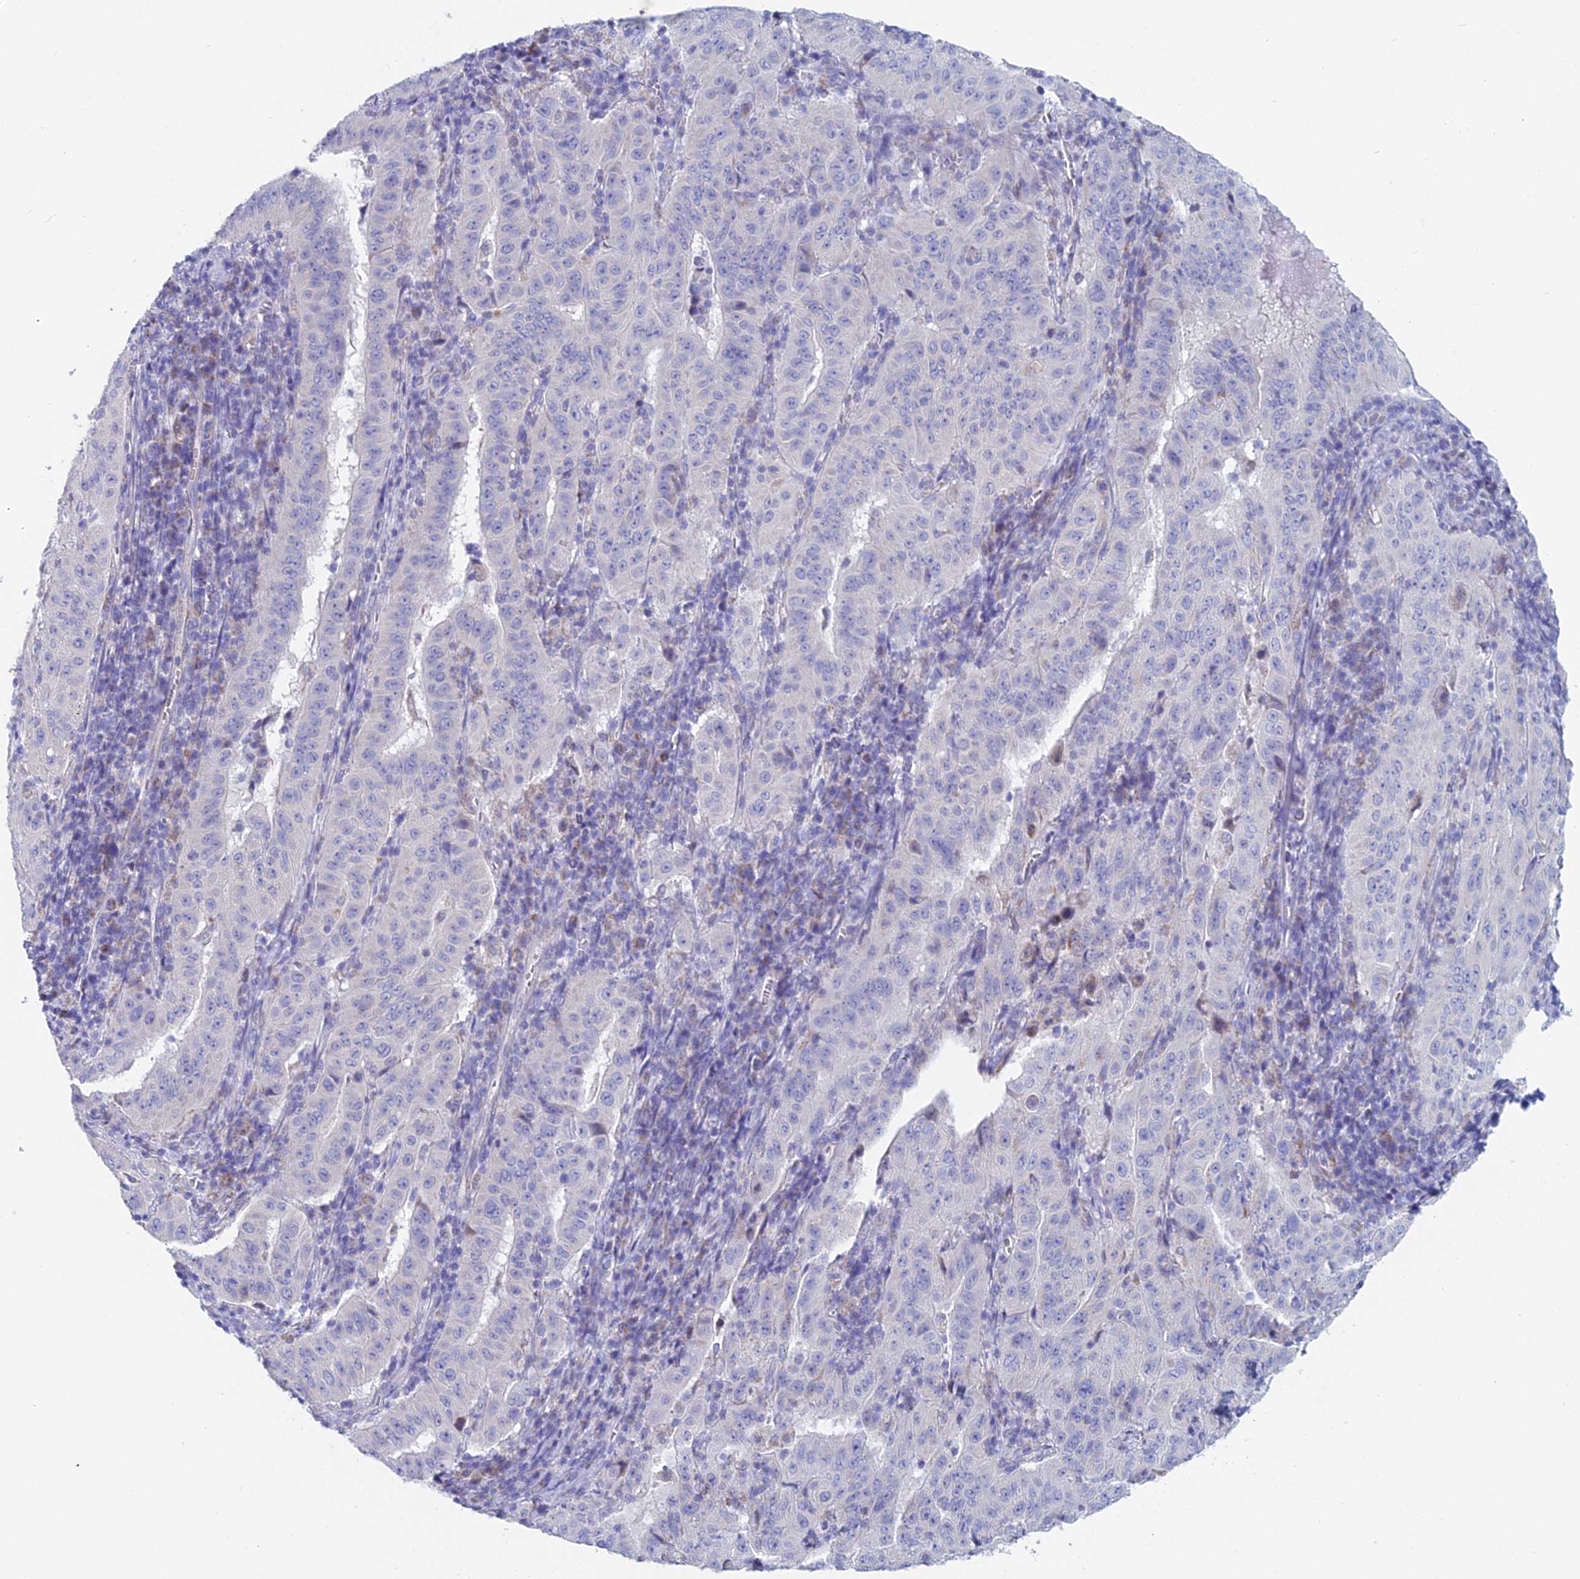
{"staining": {"intensity": "negative", "quantity": "none", "location": "none"}, "tissue": "pancreatic cancer", "cell_type": "Tumor cells", "image_type": "cancer", "snomed": [{"axis": "morphology", "description": "Adenocarcinoma, NOS"}, {"axis": "topography", "description": "Pancreas"}], "caption": "High magnification brightfield microscopy of pancreatic cancer stained with DAB (brown) and counterstained with hematoxylin (blue): tumor cells show no significant expression. Nuclei are stained in blue.", "gene": "ACSM1", "patient": {"sex": "male", "age": 63}}